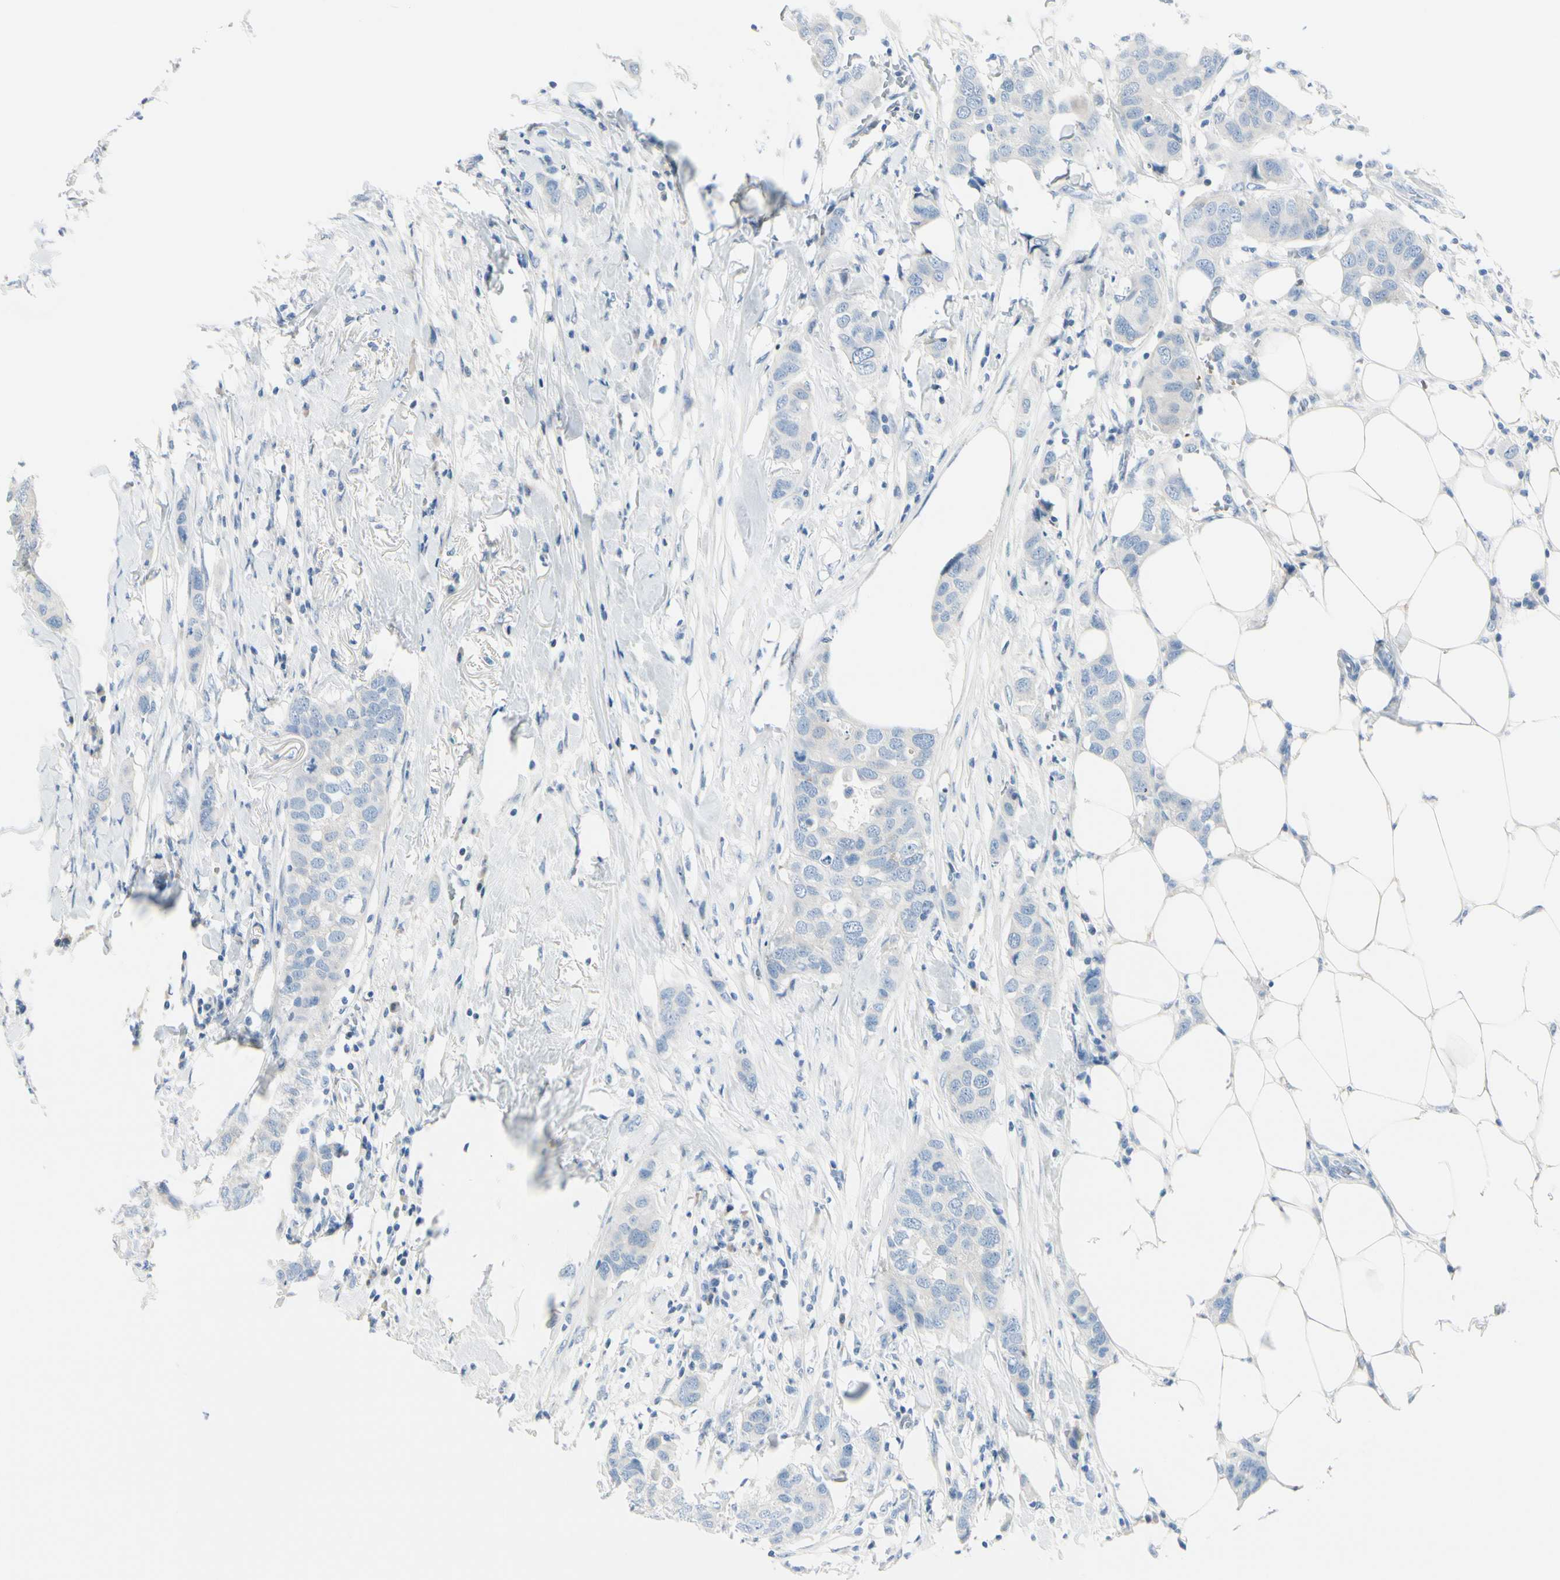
{"staining": {"intensity": "negative", "quantity": "none", "location": "none"}, "tissue": "breast cancer", "cell_type": "Tumor cells", "image_type": "cancer", "snomed": [{"axis": "morphology", "description": "Duct carcinoma"}, {"axis": "topography", "description": "Breast"}], "caption": "IHC micrograph of intraductal carcinoma (breast) stained for a protein (brown), which reveals no expression in tumor cells.", "gene": "PEBP1", "patient": {"sex": "female", "age": 50}}